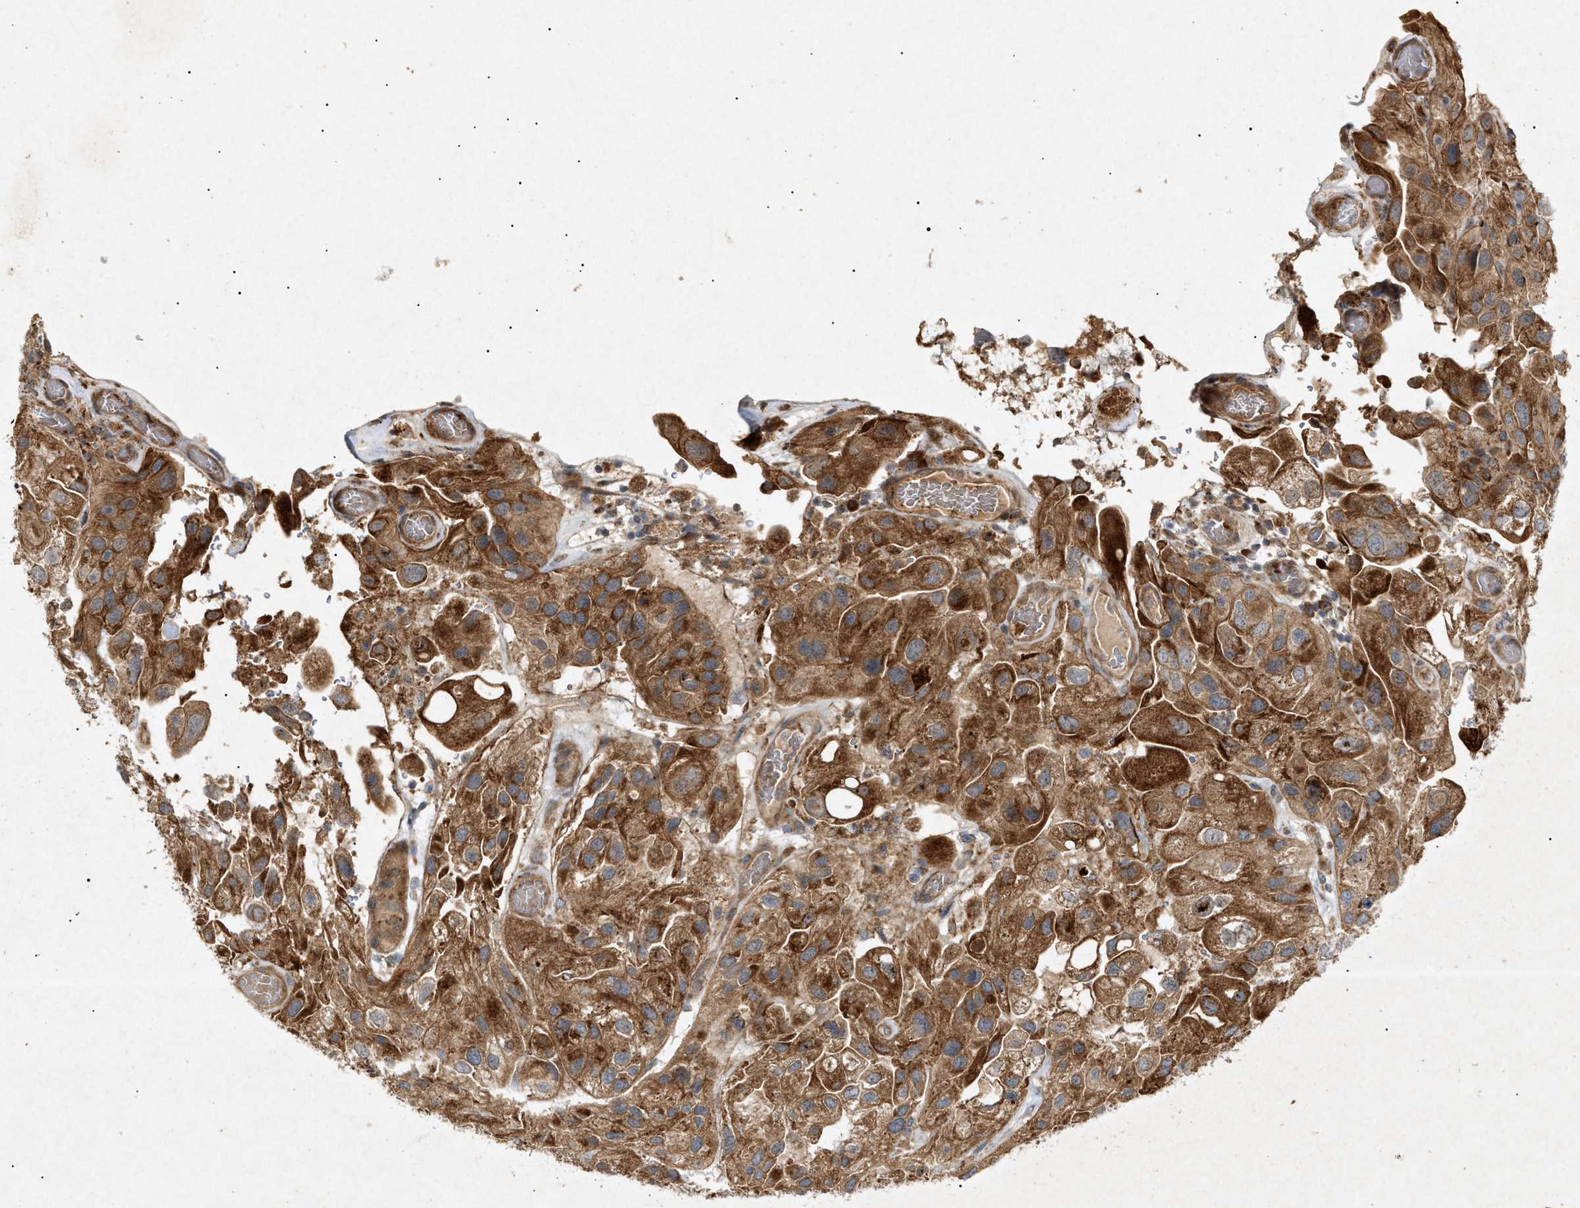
{"staining": {"intensity": "strong", "quantity": ">75%", "location": "cytoplasmic/membranous"}, "tissue": "urothelial cancer", "cell_type": "Tumor cells", "image_type": "cancer", "snomed": [{"axis": "morphology", "description": "Urothelial carcinoma, High grade"}, {"axis": "topography", "description": "Urinary bladder"}], "caption": "Protein analysis of urothelial cancer tissue reveals strong cytoplasmic/membranous positivity in approximately >75% of tumor cells. The protein is stained brown, and the nuclei are stained in blue (DAB (3,3'-diaminobenzidine) IHC with brightfield microscopy, high magnification).", "gene": "MTCH1", "patient": {"sex": "female", "age": 64}}